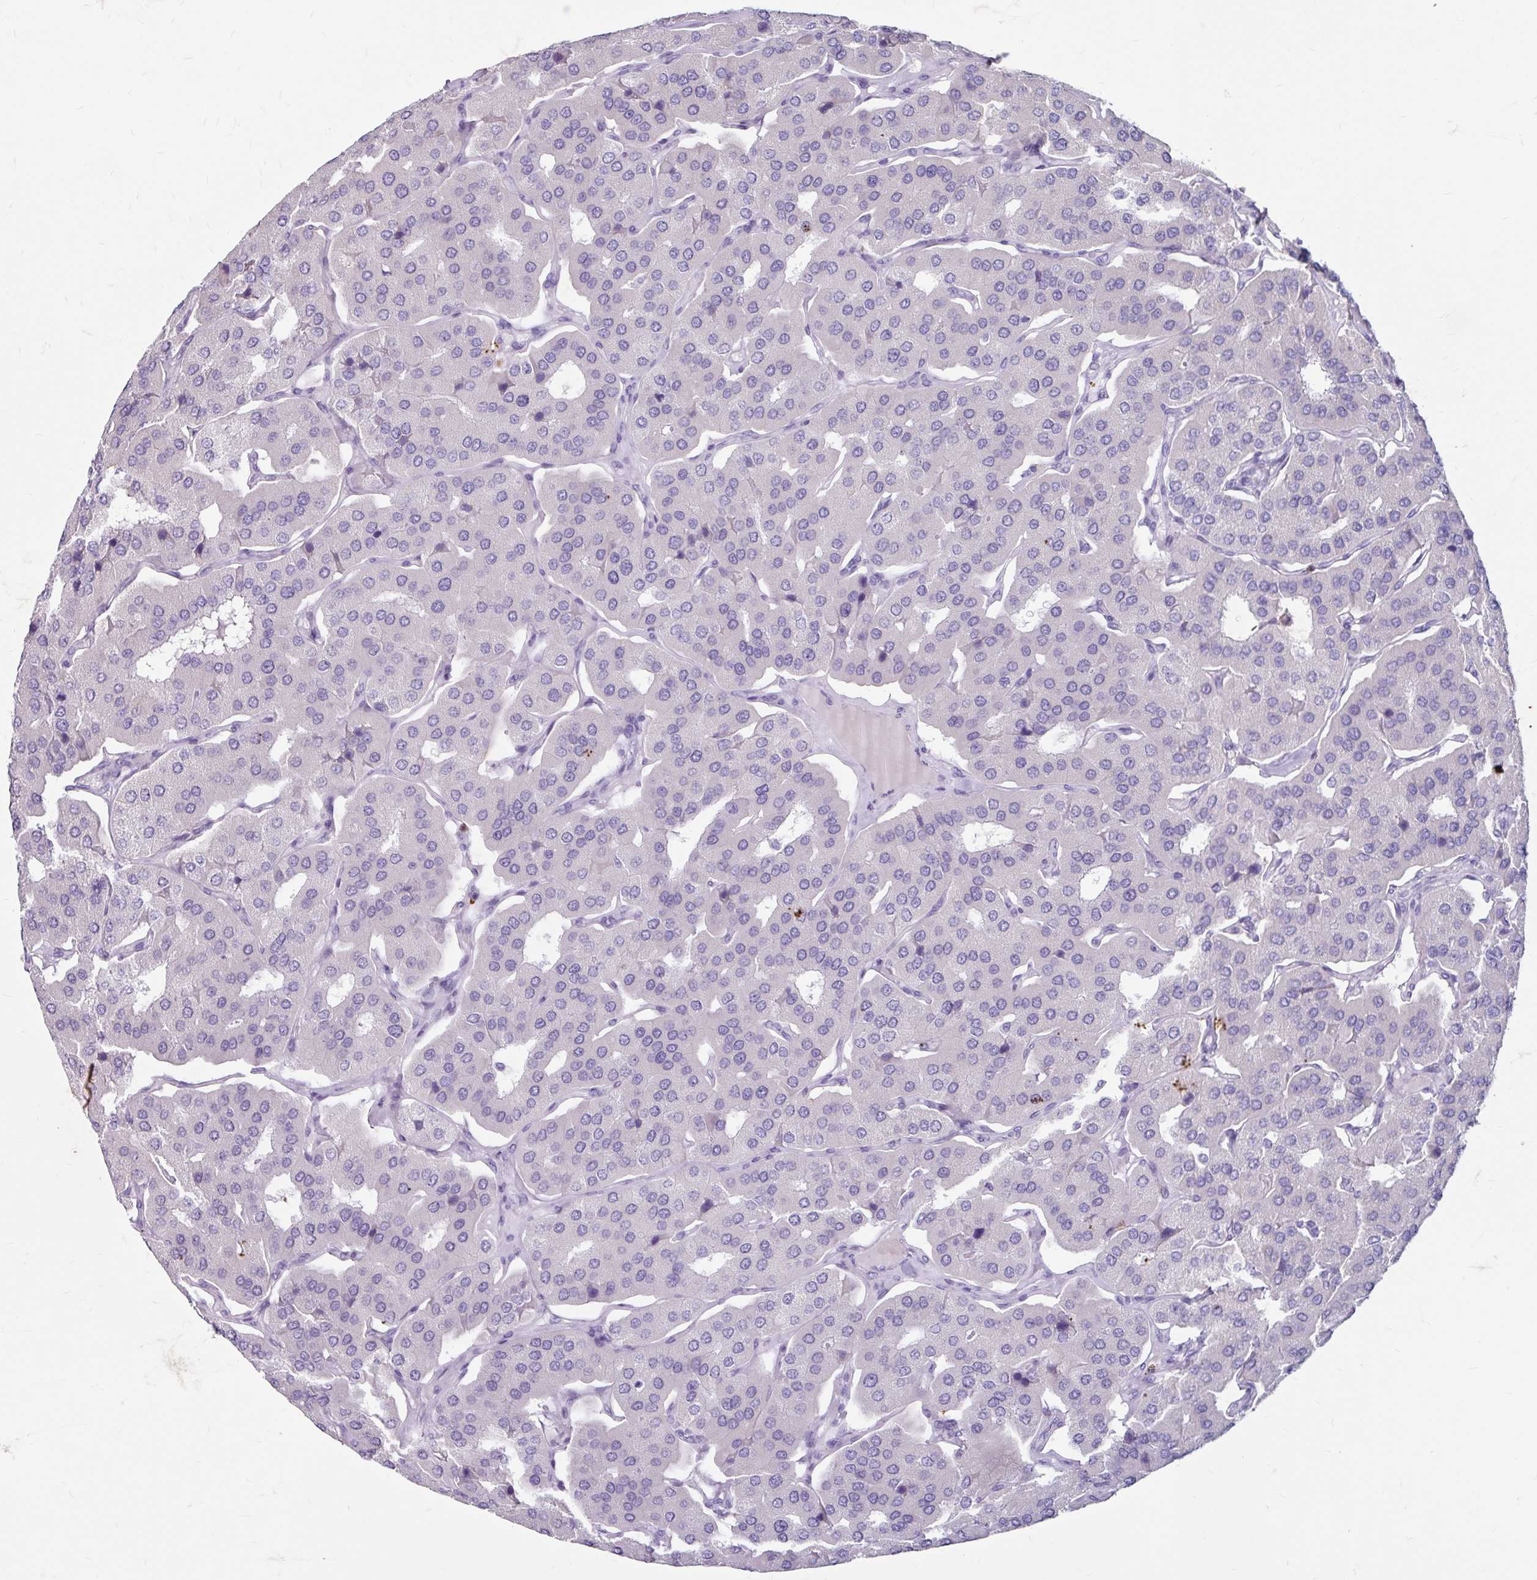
{"staining": {"intensity": "negative", "quantity": "none", "location": "none"}, "tissue": "parathyroid gland", "cell_type": "Glandular cells", "image_type": "normal", "snomed": [{"axis": "morphology", "description": "Normal tissue, NOS"}, {"axis": "morphology", "description": "Adenoma, NOS"}, {"axis": "topography", "description": "Parathyroid gland"}], "caption": "IHC histopathology image of benign human parathyroid gland stained for a protein (brown), which reveals no expression in glandular cells. (IHC, brightfield microscopy, high magnification).", "gene": "ANKRD1", "patient": {"sex": "female", "age": 86}}